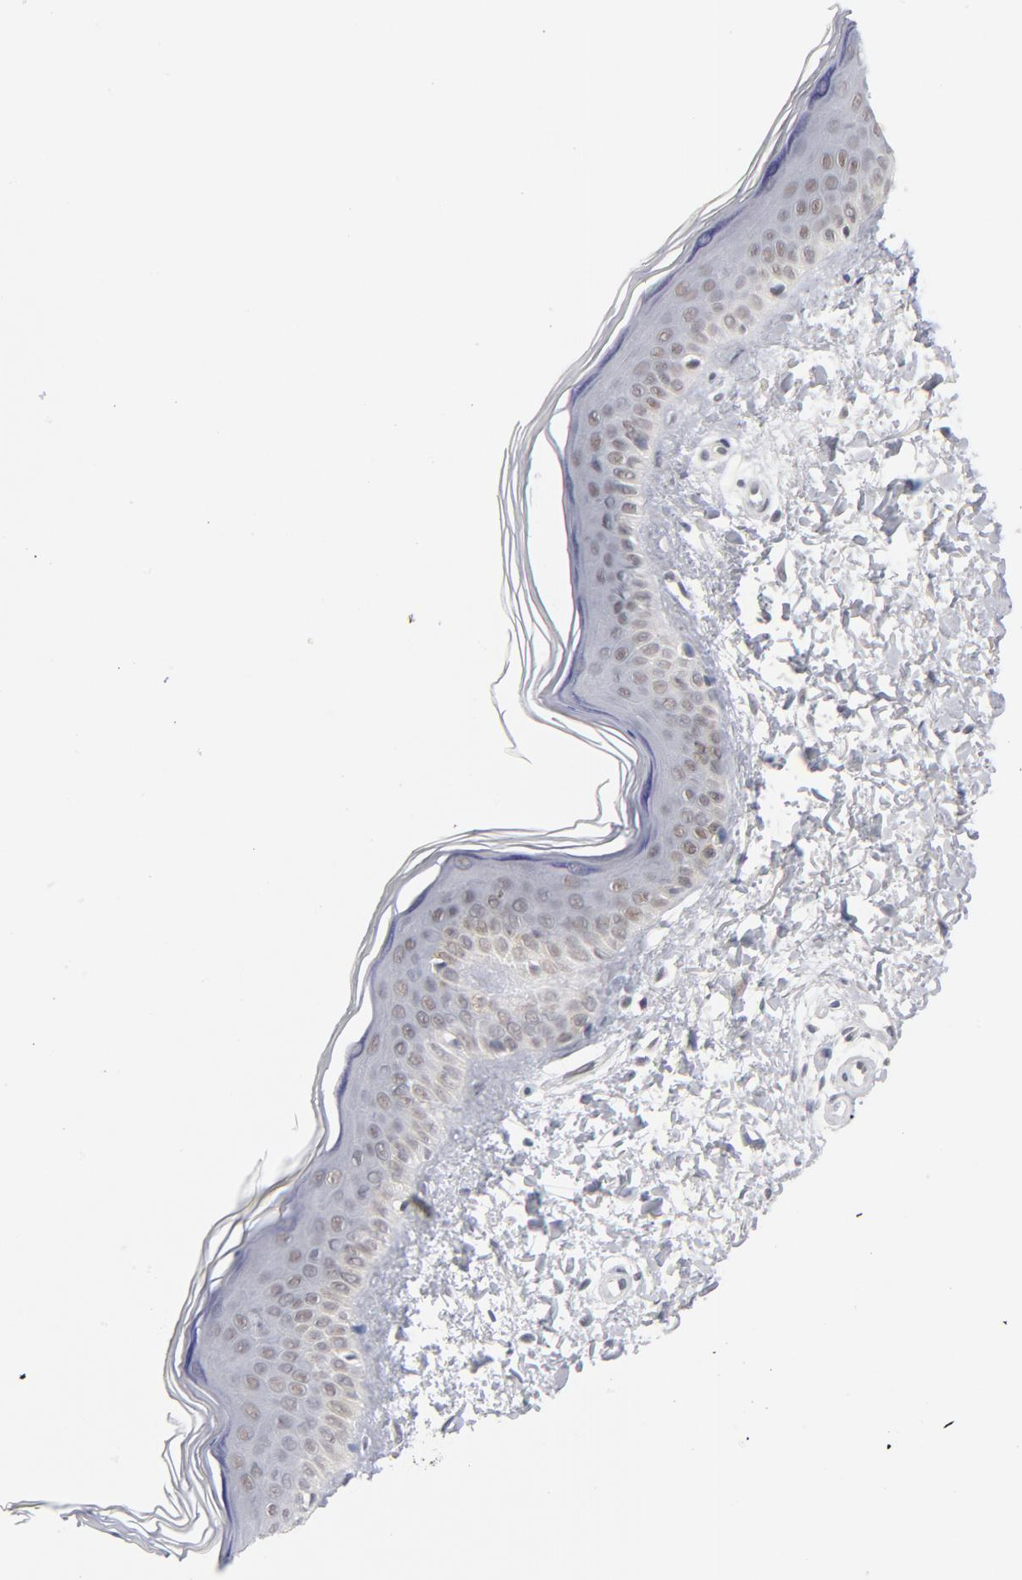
{"staining": {"intensity": "negative", "quantity": "none", "location": "none"}, "tissue": "skin", "cell_type": "Fibroblasts", "image_type": "normal", "snomed": [{"axis": "morphology", "description": "Normal tissue, NOS"}, {"axis": "topography", "description": "Skin"}], "caption": "DAB immunohistochemical staining of benign skin reveals no significant positivity in fibroblasts. The staining was performed using DAB to visualize the protein expression in brown, while the nuclei were stained in blue with hematoxylin (Magnification: 20x).", "gene": "BAP1", "patient": {"sex": "female", "age": 19}}